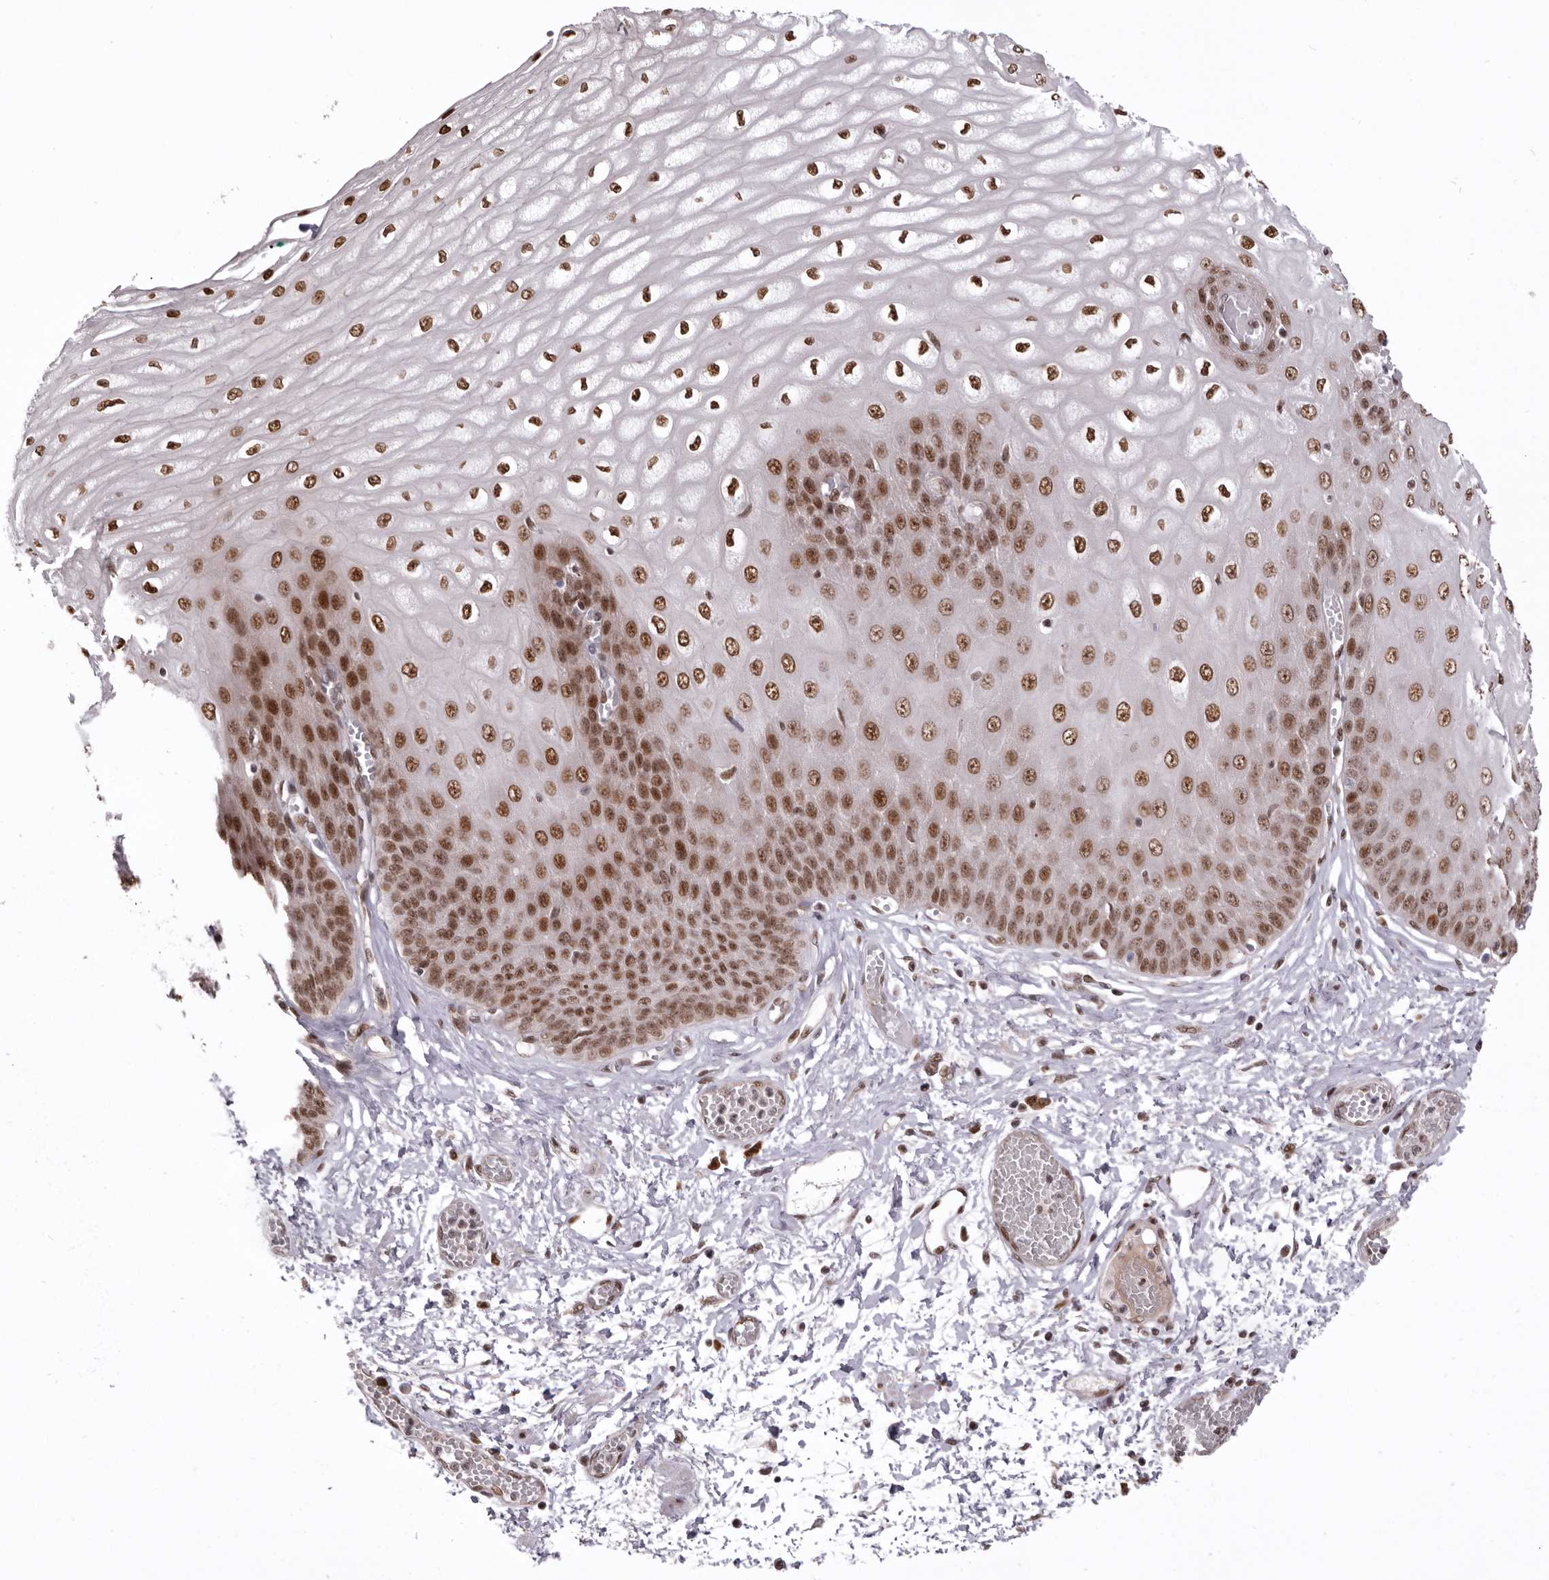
{"staining": {"intensity": "strong", "quantity": ">75%", "location": "nuclear"}, "tissue": "esophagus", "cell_type": "Squamous epithelial cells", "image_type": "normal", "snomed": [{"axis": "morphology", "description": "Normal tissue, NOS"}, {"axis": "topography", "description": "Esophagus"}], "caption": "Unremarkable esophagus shows strong nuclear expression in about >75% of squamous epithelial cells, visualized by immunohistochemistry.", "gene": "CHTOP", "patient": {"sex": "male", "age": 60}}